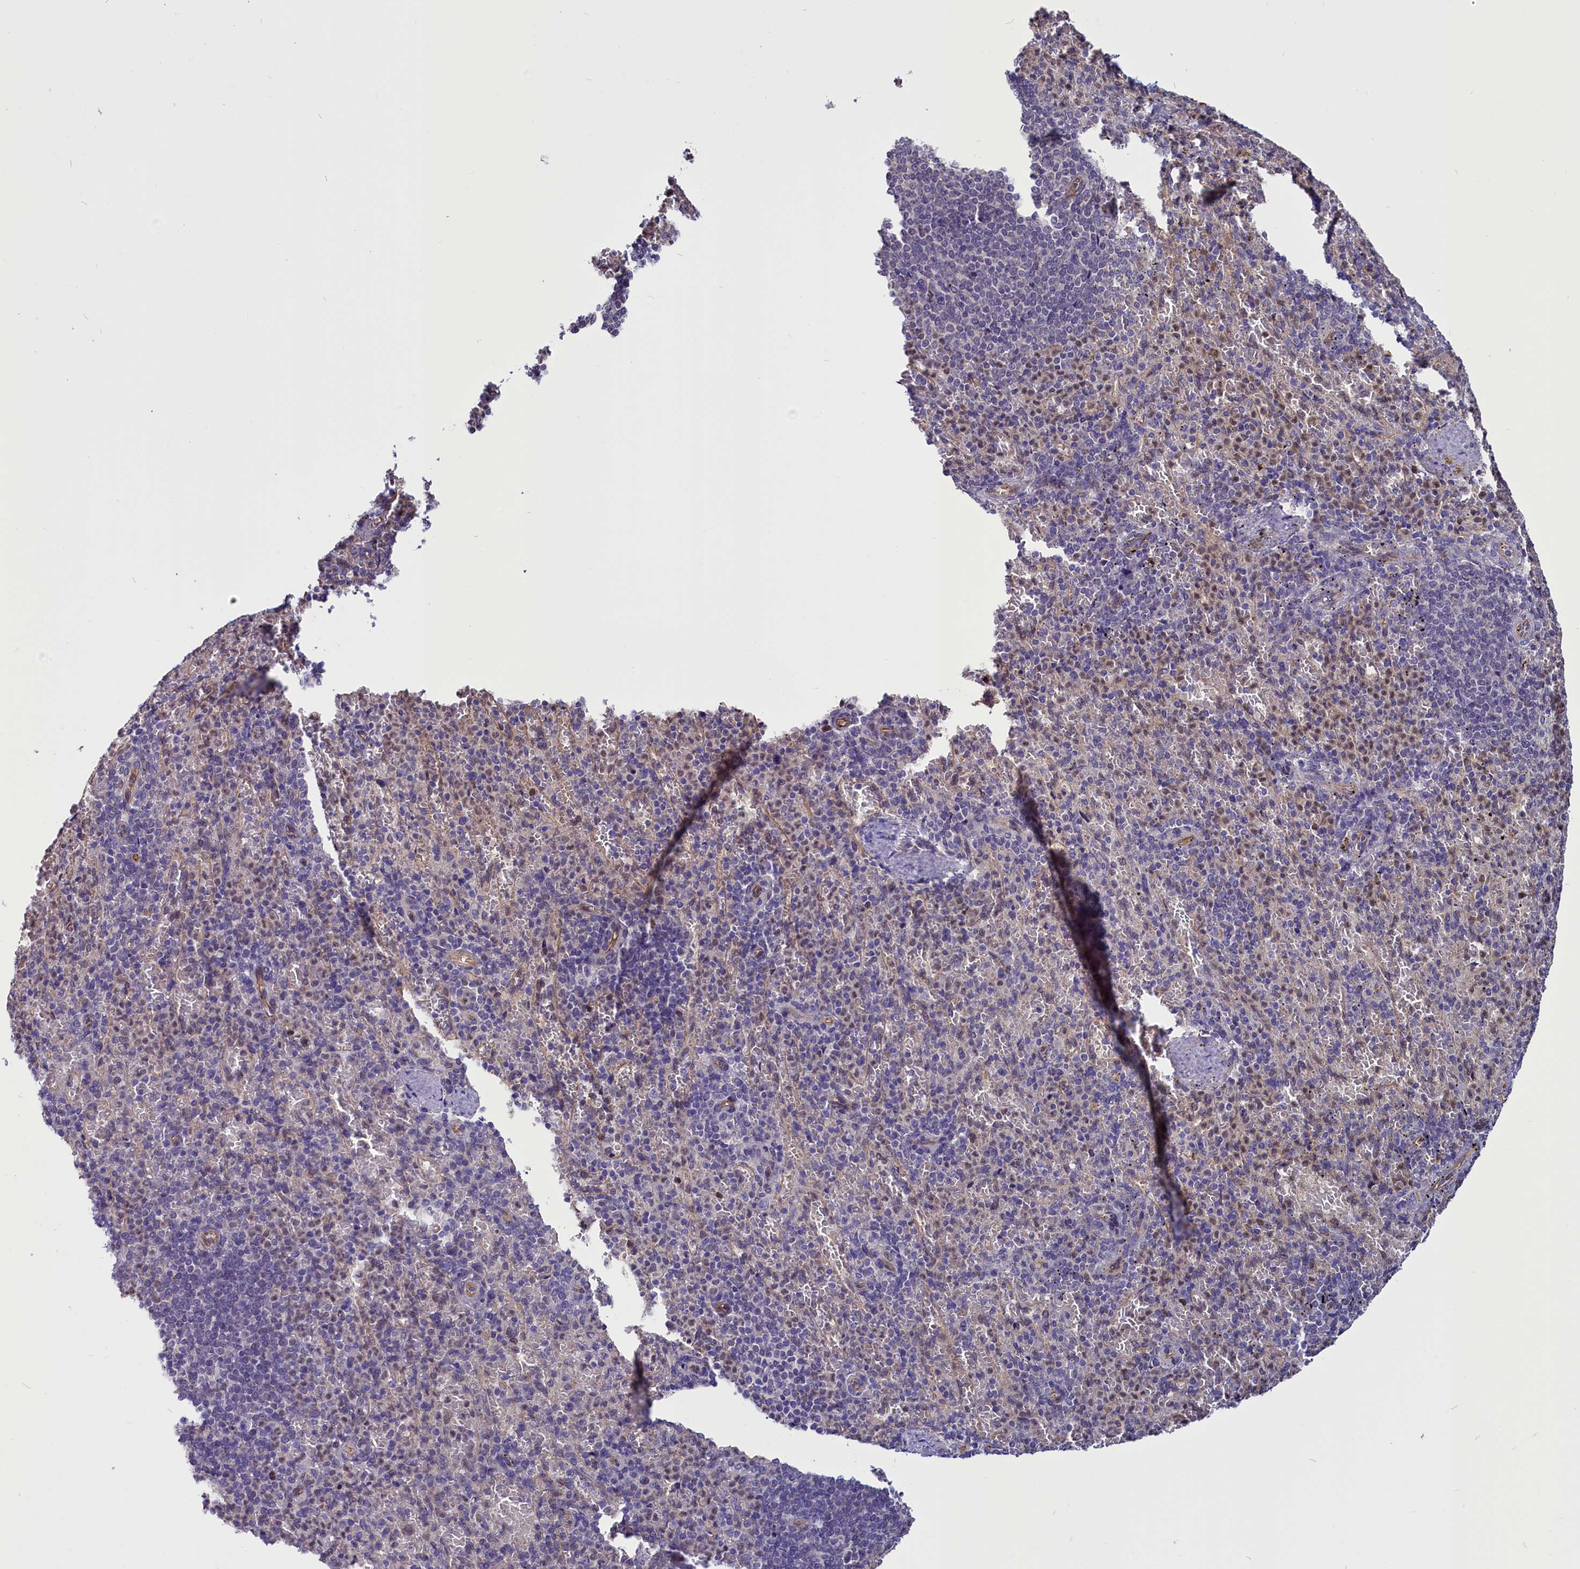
{"staining": {"intensity": "negative", "quantity": "none", "location": "none"}, "tissue": "spleen", "cell_type": "Cells in red pulp", "image_type": "normal", "snomed": [{"axis": "morphology", "description": "Normal tissue, NOS"}, {"axis": "topography", "description": "Spleen"}], "caption": "Photomicrograph shows no protein positivity in cells in red pulp of normal spleen.", "gene": "PDILT", "patient": {"sex": "female", "age": 74}}